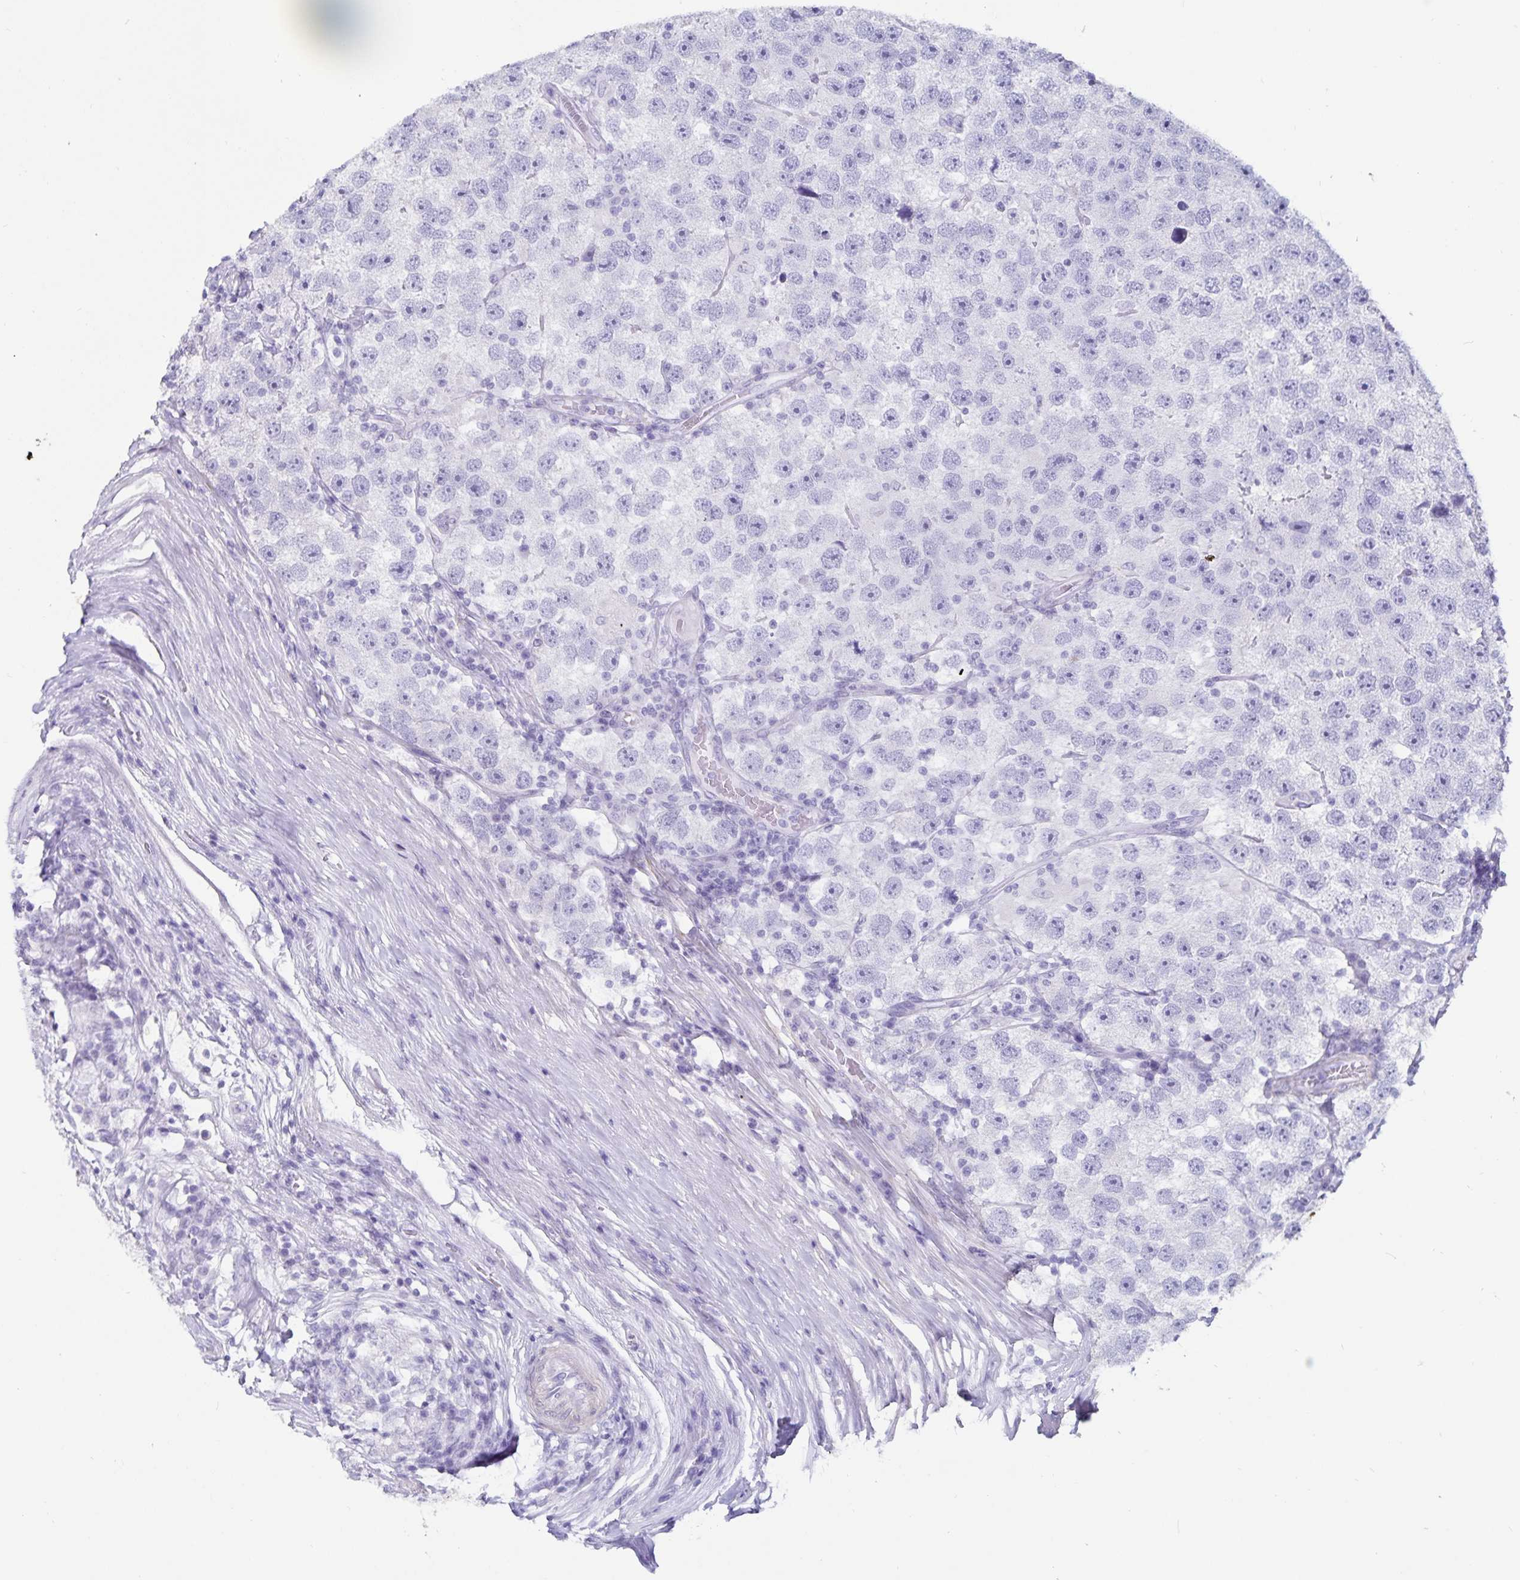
{"staining": {"intensity": "negative", "quantity": "none", "location": "none"}, "tissue": "testis cancer", "cell_type": "Tumor cells", "image_type": "cancer", "snomed": [{"axis": "morphology", "description": "Seminoma, NOS"}, {"axis": "topography", "description": "Testis"}], "caption": "This is an immunohistochemistry (IHC) photomicrograph of testis cancer. There is no positivity in tumor cells.", "gene": "GPR137", "patient": {"sex": "male", "age": 26}}